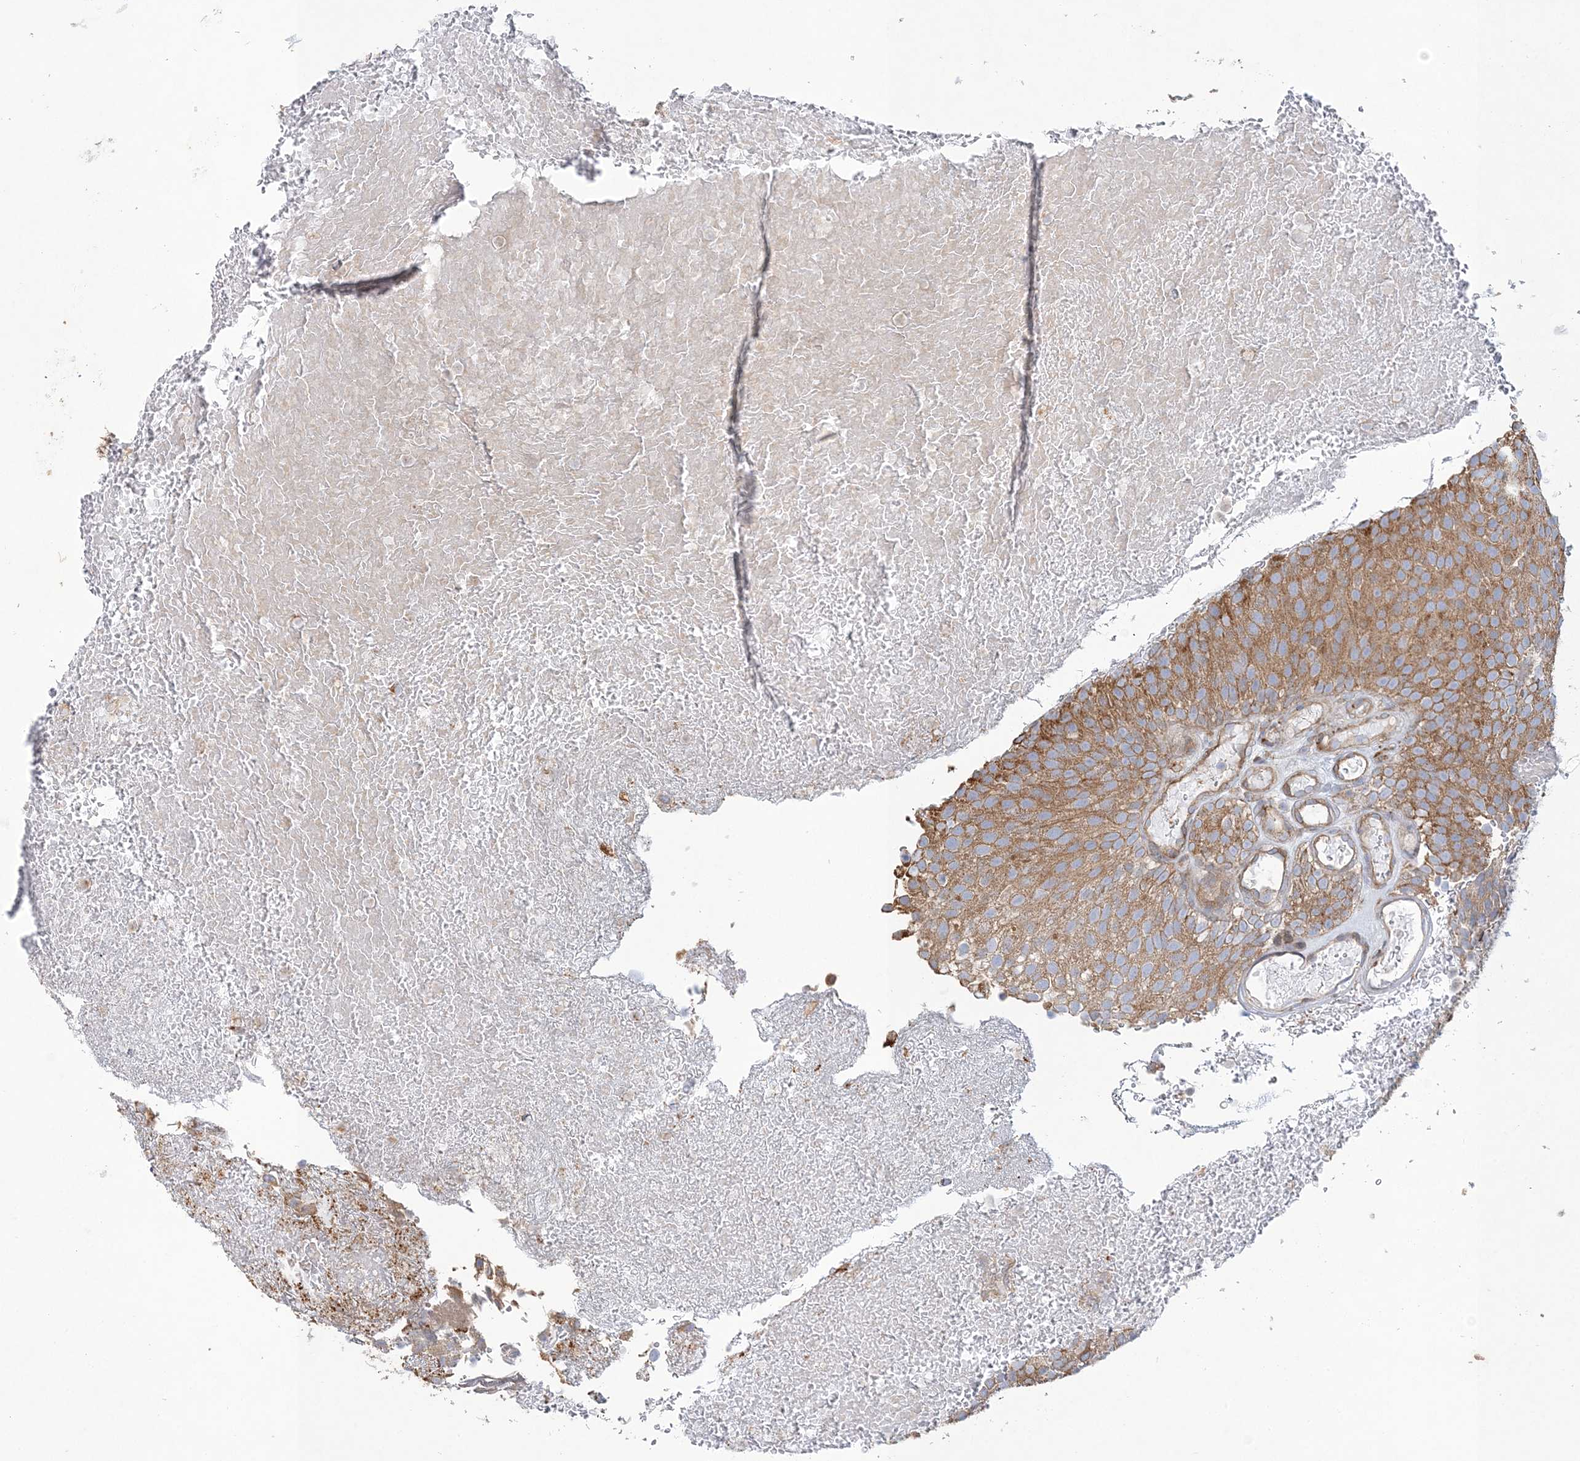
{"staining": {"intensity": "moderate", "quantity": ">75%", "location": "cytoplasmic/membranous"}, "tissue": "urothelial cancer", "cell_type": "Tumor cells", "image_type": "cancer", "snomed": [{"axis": "morphology", "description": "Urothelial carcinoma, Low grade"}, {"axis": "topography", "description": "Urinary bladder"}], "caption": "This photomicrograph shows urothelial carcinoma (low-grade) stained with IHC to label a protein in brown. The cytoplasmic/membranous of tumor cells show moderate positivity for the protein. Nuclei are counter-stained blue.", "gene": "ZFYVE16", "patient": {"sex": "male", "age": 78}}